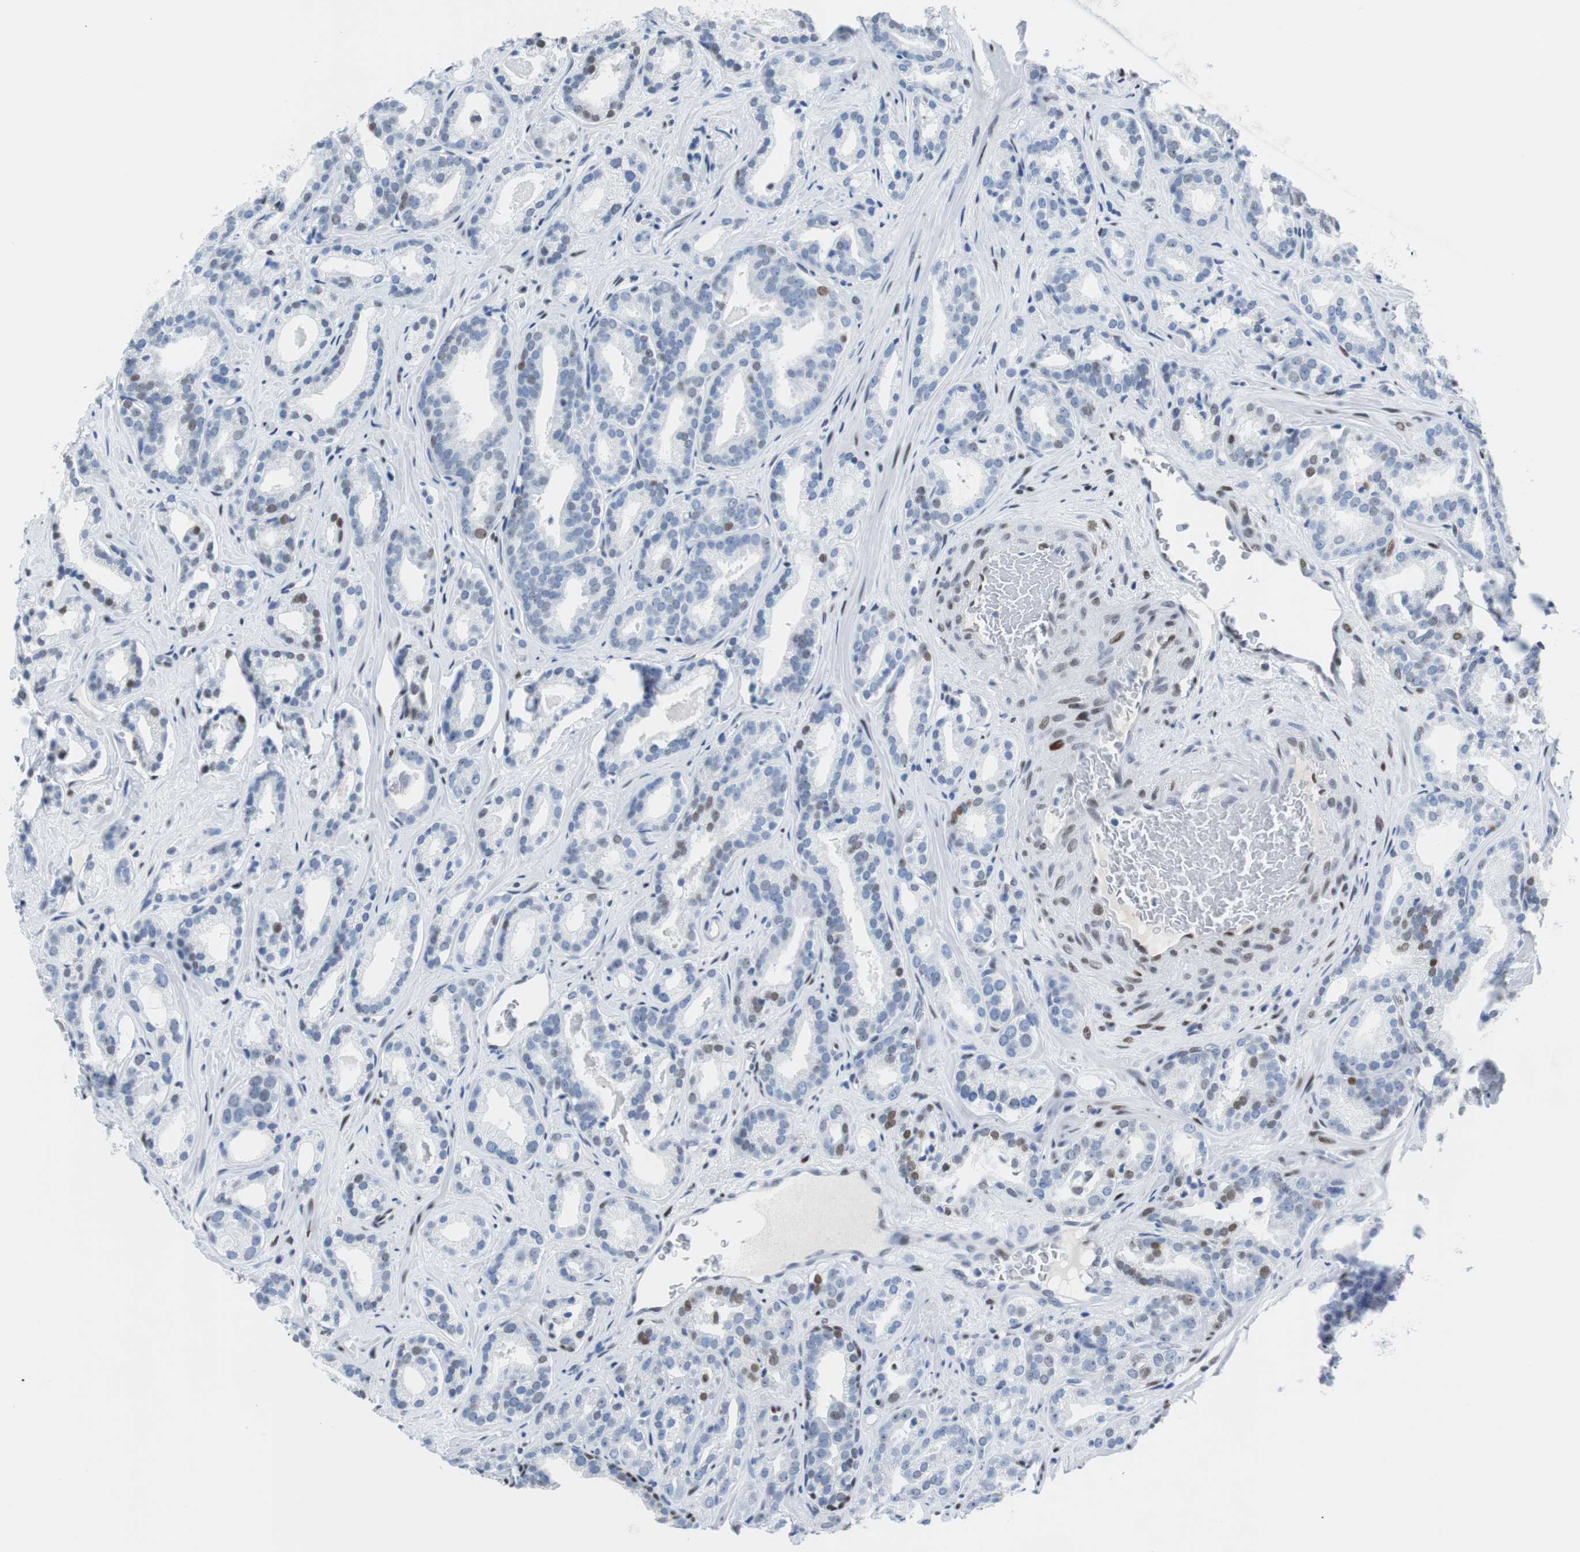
{"staining": {"intensity": "weak", "quantity": "<25%", "location": "nuclear"}, "tissue": "prostate cancer", "cell_type": "Tumor cells", "image_type": "cancer", "snomed": [{"axis": "morphology", "description": "Adenocarcinoma, Low grade"}, {"axis": "topography", "description": "Prostate"}], "caption": "This is a image of immunohistochemistry staining of prostate cancer (adenocarcinoma (low-grade)), which shows no positivity in tumor cells. The staining was performed using DAB (3,3'-diaminobenzidine) to visualize the protein expression in brown, while the nuclei were stained in blue with hematoxylin (Magnification: 20x).", "gene": "JUN", "patient": {"sex": "male", "age": 63}}